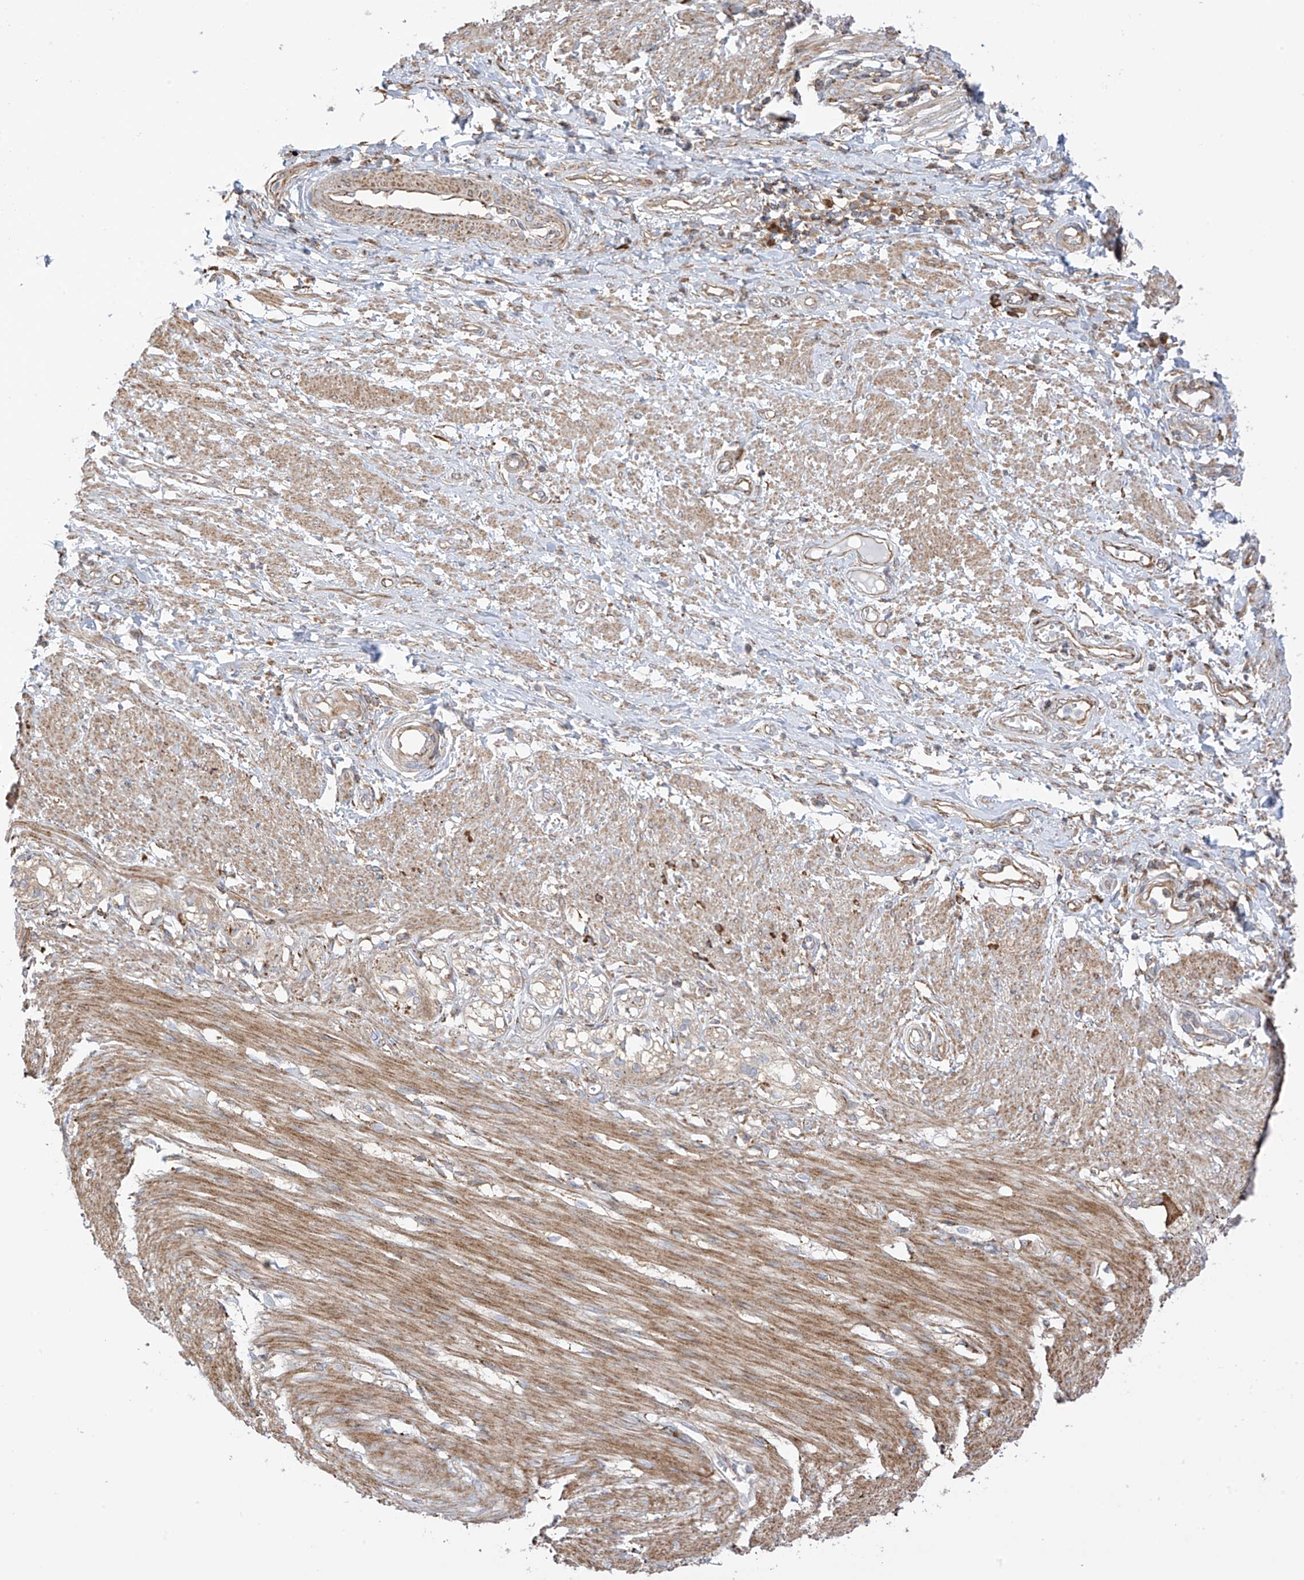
{"staining": {"intensity": "moderate", "quantity": ">75%", "location": "cytoplasmic/membranous"}, "tissue": "smooth muscle", "cell_type": "Smooth muscle cells", "image_type": "normal", "snomed": [{"axis": "morphology", "description": "Normal tissue, NOS"}, {"axis": "morphology", "description": "Adenocarcinoma, NOS"}, {"axis": "topography", "description": "Colon"}, {"axis": "topography", "description": "Peripheral nerve tissue"}], "caption": "This photomicrograph reveals unremarkable smooth muscle stained with immunohistochemistry to label a protein in brown. The cytoplasmic/membranous of smooth muscle cells show moderate positivity for the protein. Nuclei are counter-stained blue.", "gene": "XKR3", "patient": {"sex": "male", "age": 14}}